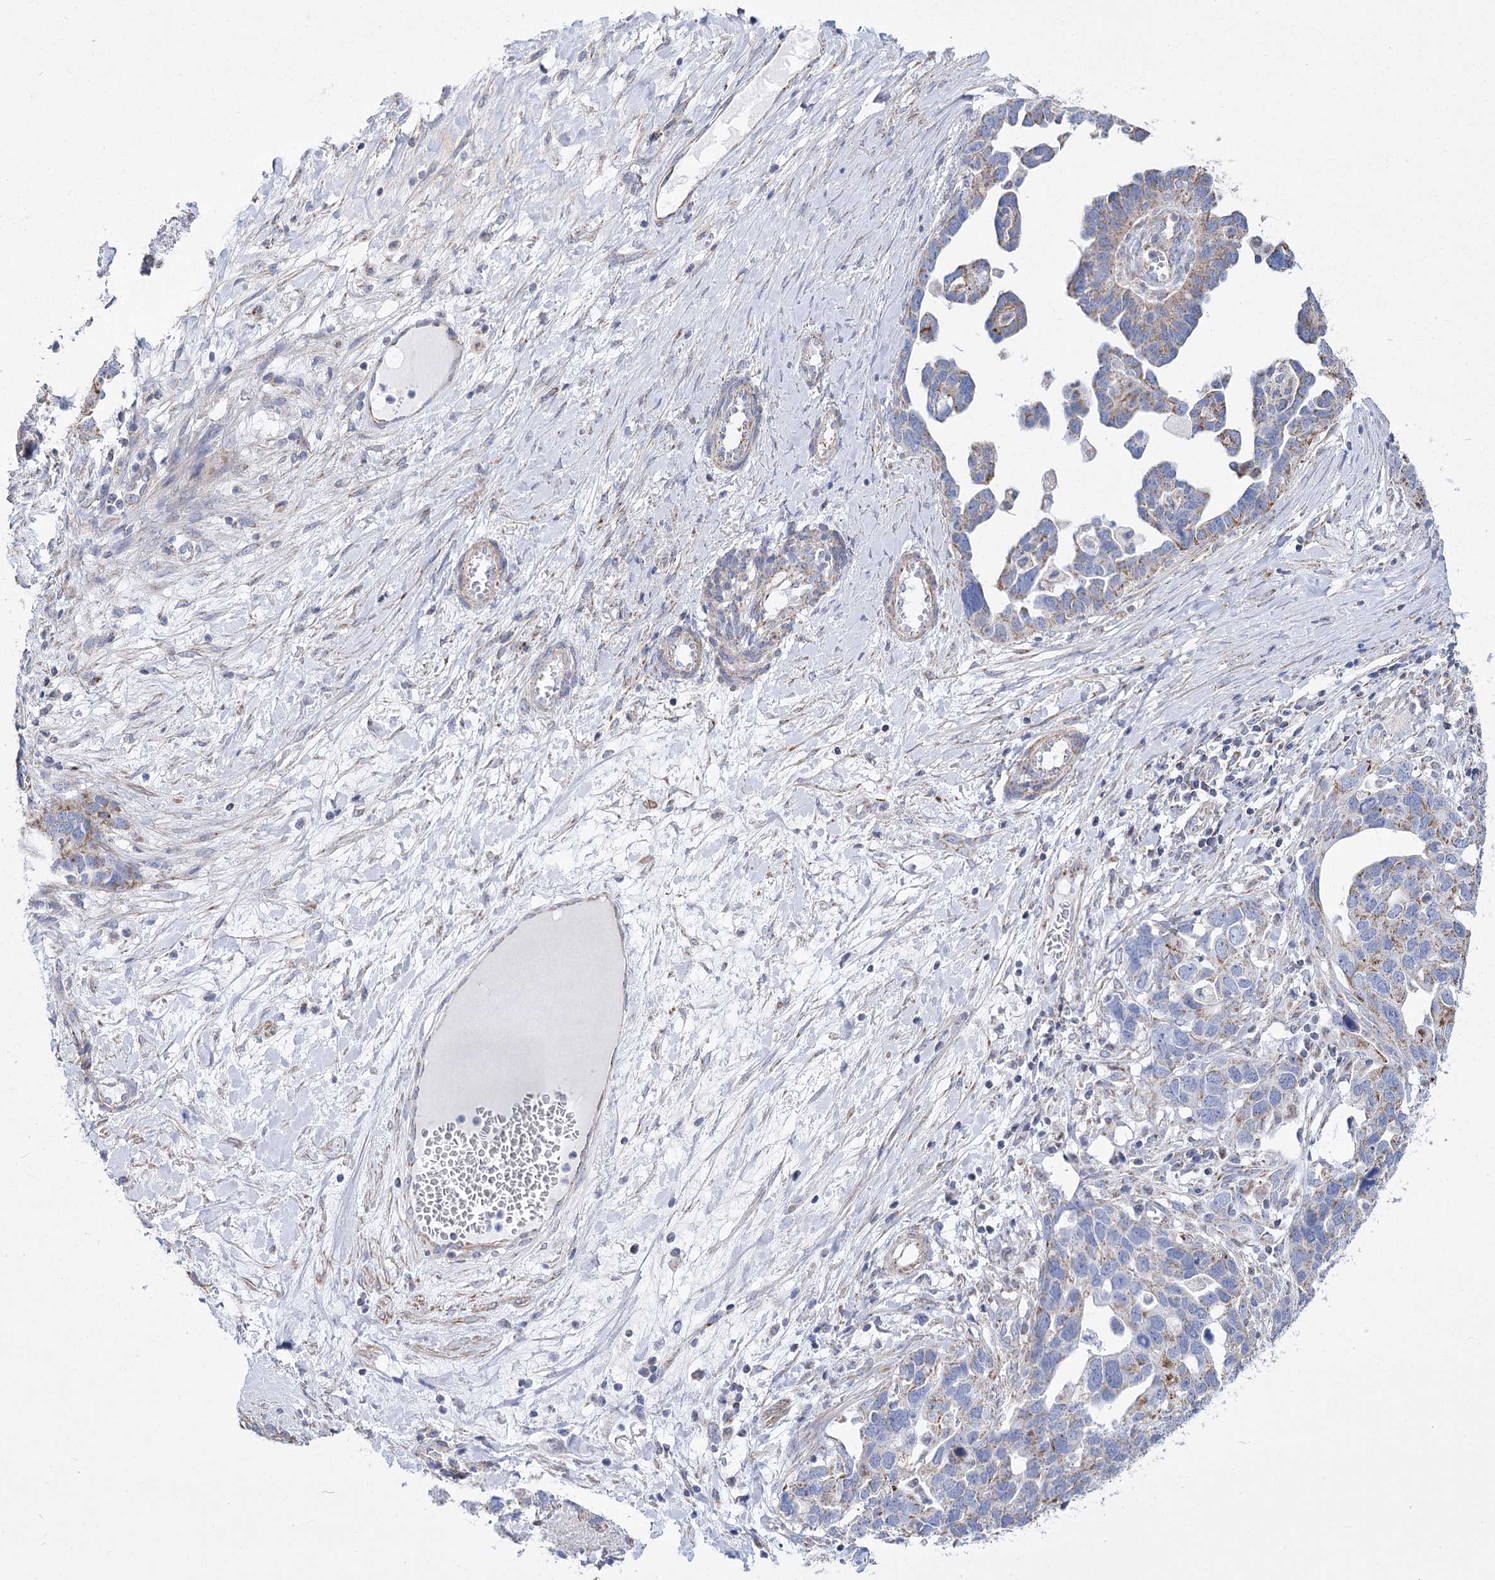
{"staining": {"intensity": "moderate", "quantity": "<25%", "location": "cytoplasmic/membranous"}, "tissue": "ovarian cancer", "cell_type": "Tumor cells", "image_type": "cancer", "snomed": [{"axis": "morphology", "description": "Cystadenocarcinoma, serous, NOS"}, {"axis": "topography", "description": "Ovary"}], "caption": "About <25% of tumor cells in human ovarian cancer (serous cystadenocarcinoma) reveal moderate cytoplasmic/membranous protein positivity as visualized by brown immunohistochemical staining.", "gene": "PDHB", "patient": {"sex": "female", "age": 54}}